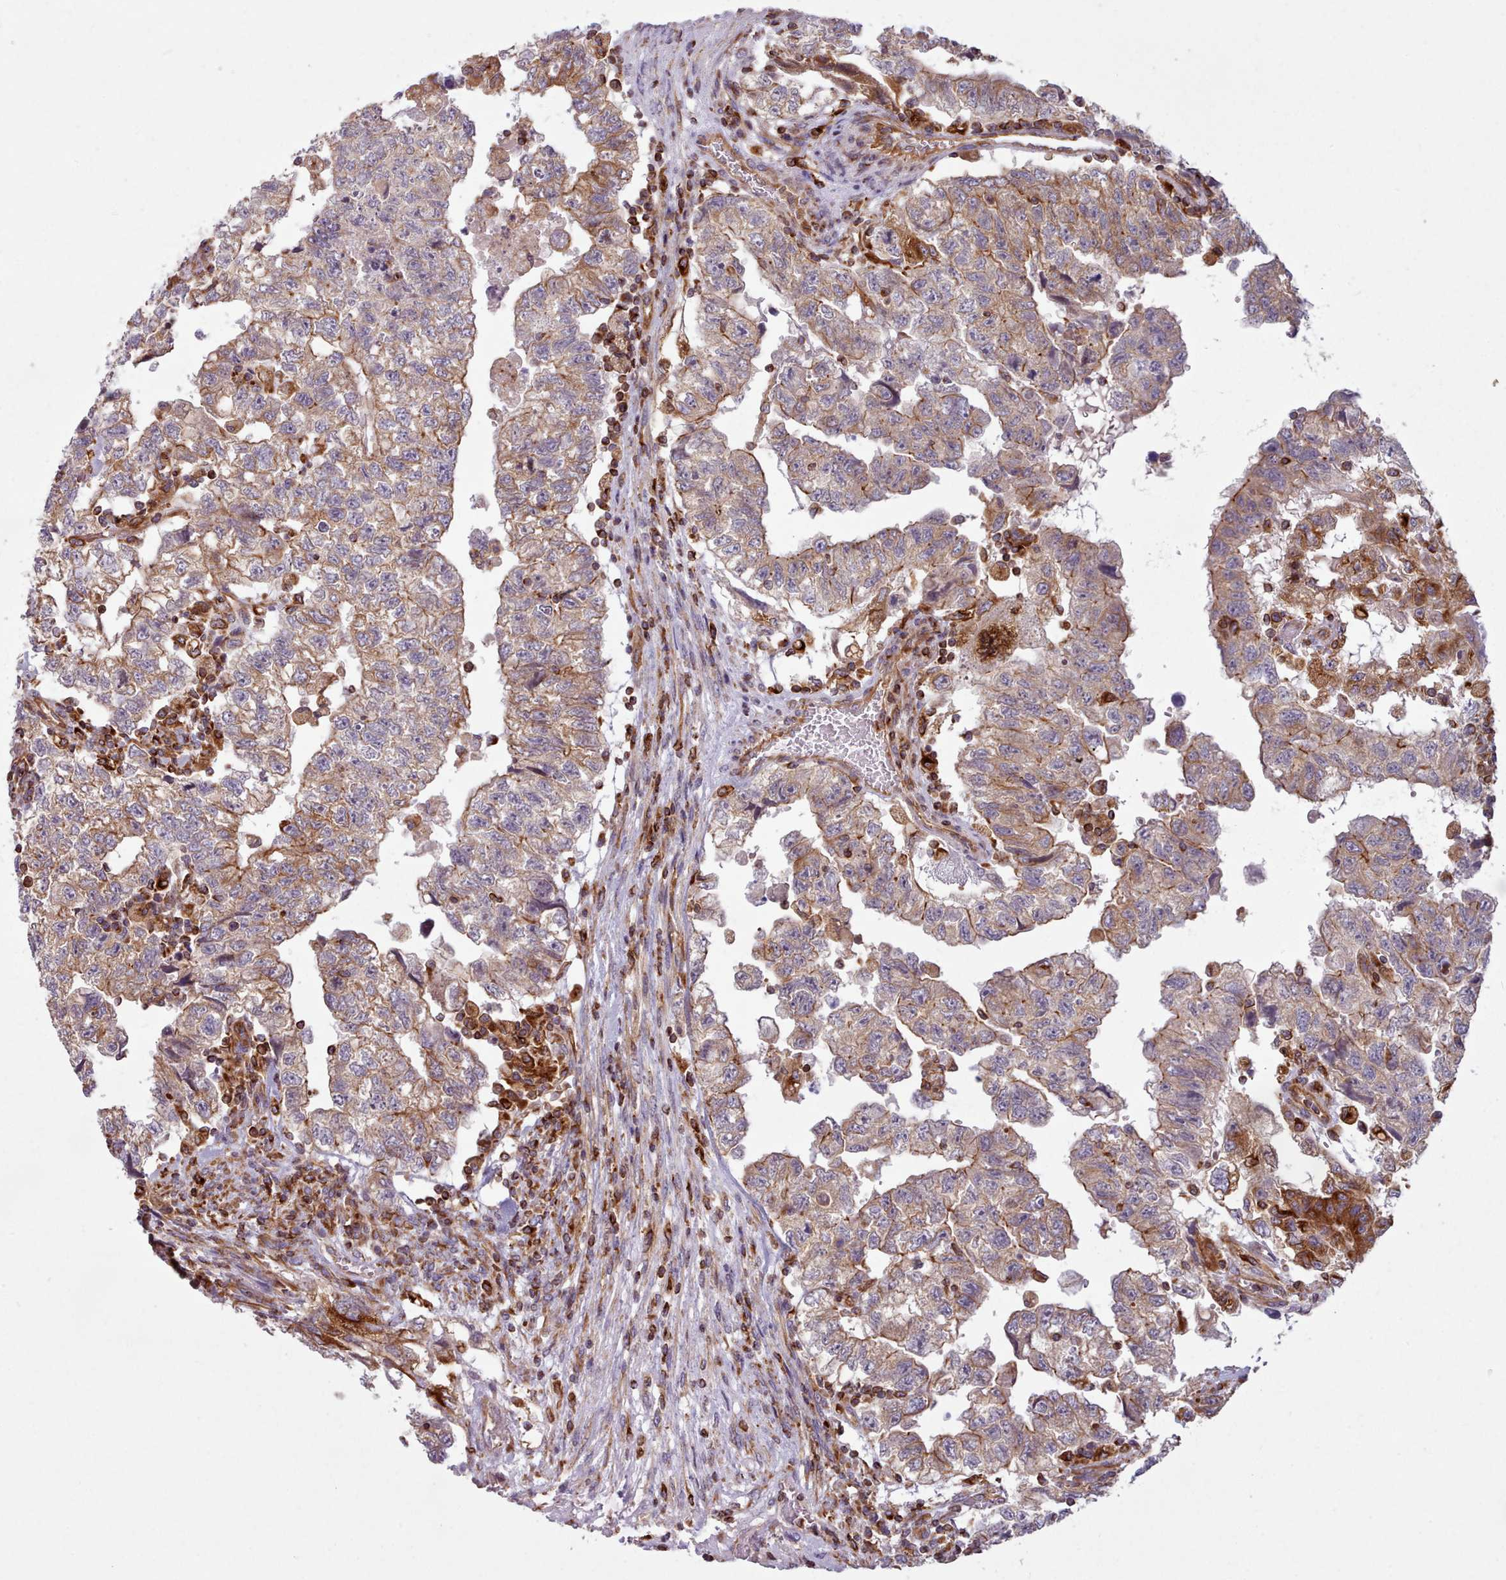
{"staining": {"intensity": "moderate", "quantity": "25%-75%", "location": "cytoplasmic/membranous"}, "tissue": "testis cancer", "cell_type": "Tumor cells", "image_type": "cancer", "snomed": [{"axis": "morphology", "description": "Carcinoma, Embryonal, NOS"}, {"axis": "topography", "description": "Testis"}], "caption": "The immunohistochemical stain highlights moderate cytoplasmic/membranous expression in tumor cells of testis cancer (embryonal carcinoma) tissue. (IHC, brightfield microscopy, high magnification).", "gene": "CRYBG1", "patient": {"sex": "male", "age": 36}}